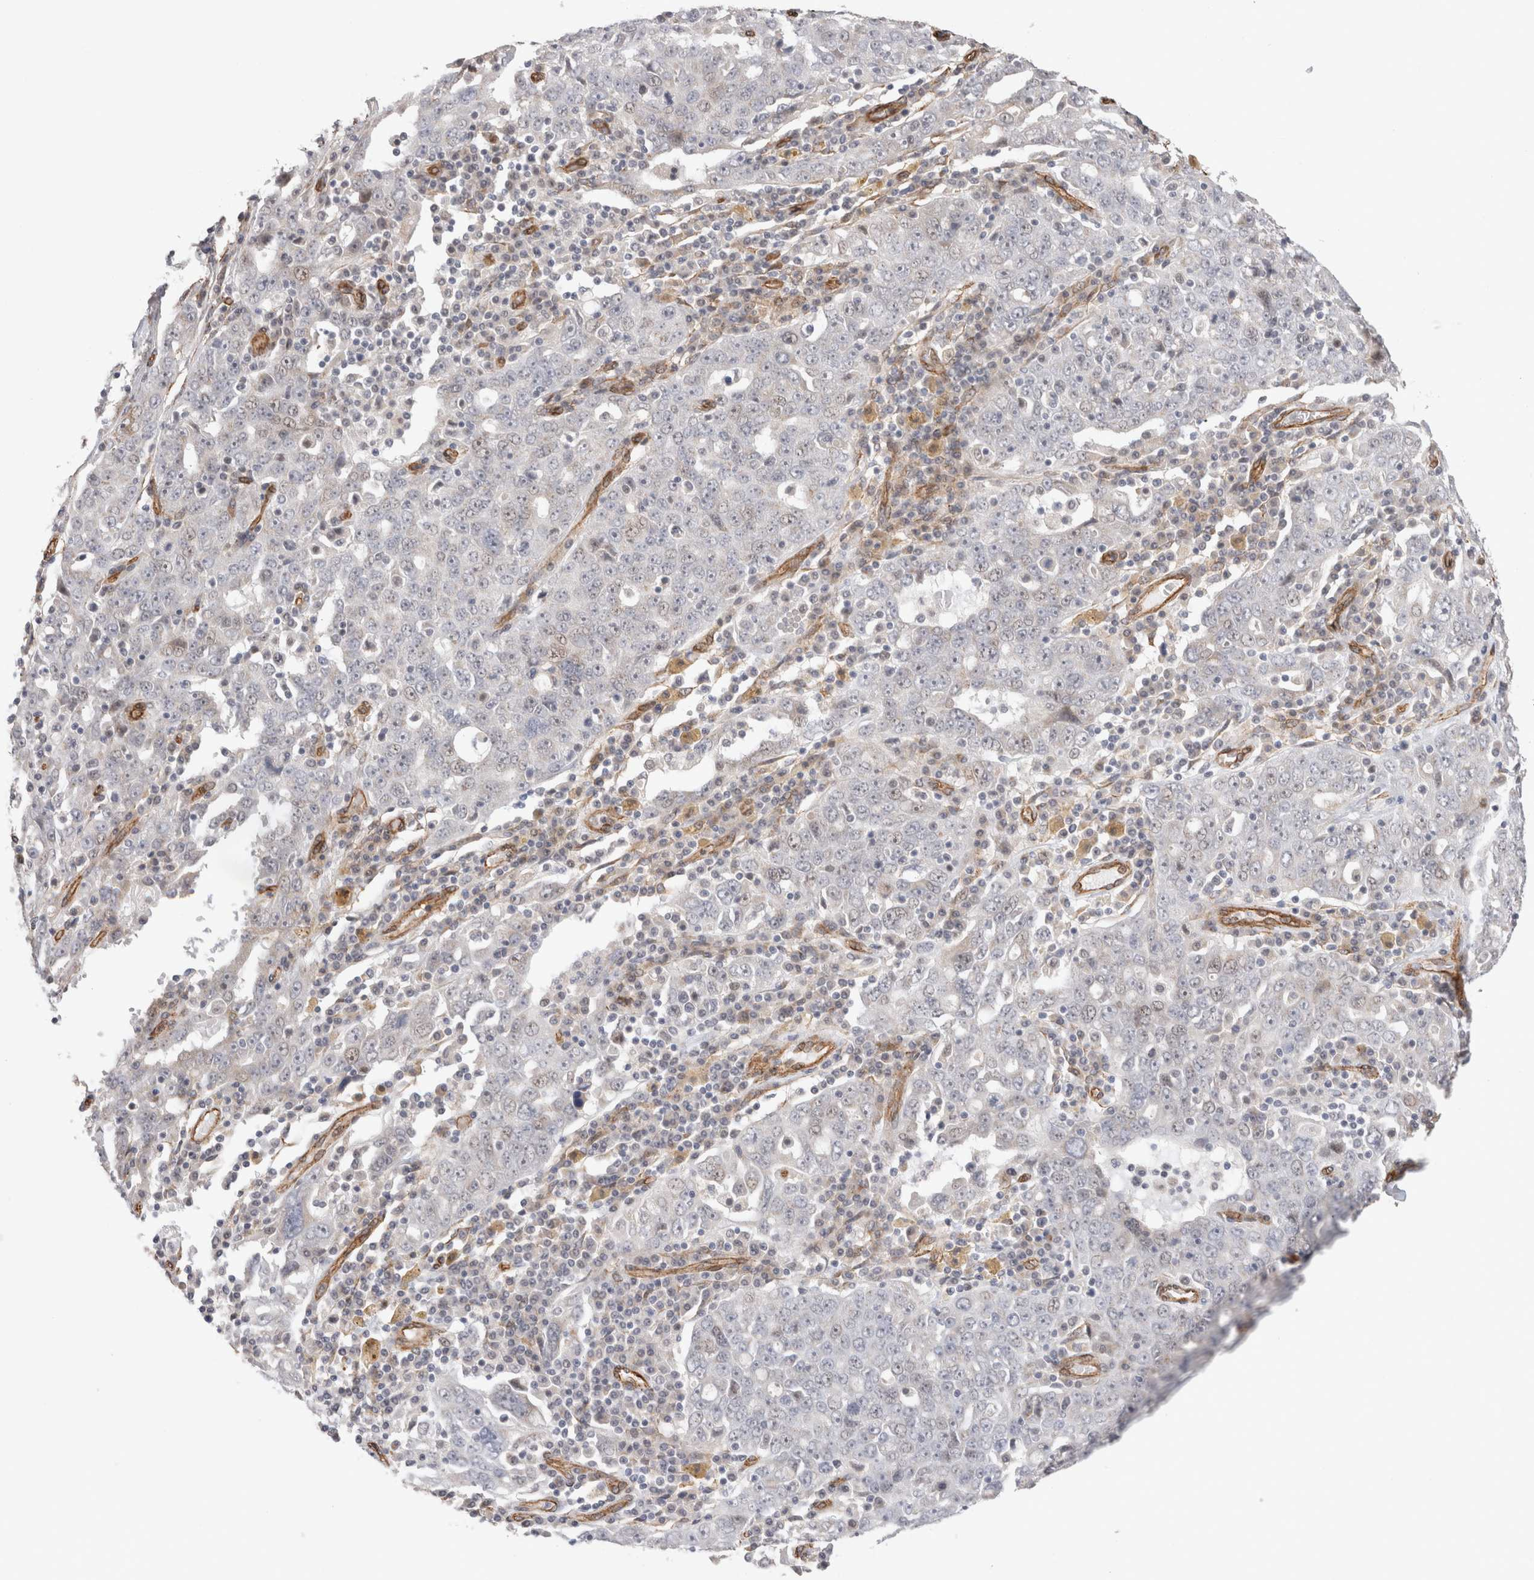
{"staining": {"intensity": "weak", "quantity": "<25%", "location": "nuclear"}, "tissue": "ovarian cancer", "cell_type": "Tumor cells", "image_type": "cancer", "snomed": [{"axis": "morphology", "description": "Carcinoma, endometroid"}, {"axis": "topography", "description": "Ovary"}], "caption": "A micrograph of human ovarian cancer is negative for staining in tumor cells.", "gene": "CAAP1", "patient": {"sex": "female", "age": 62}}